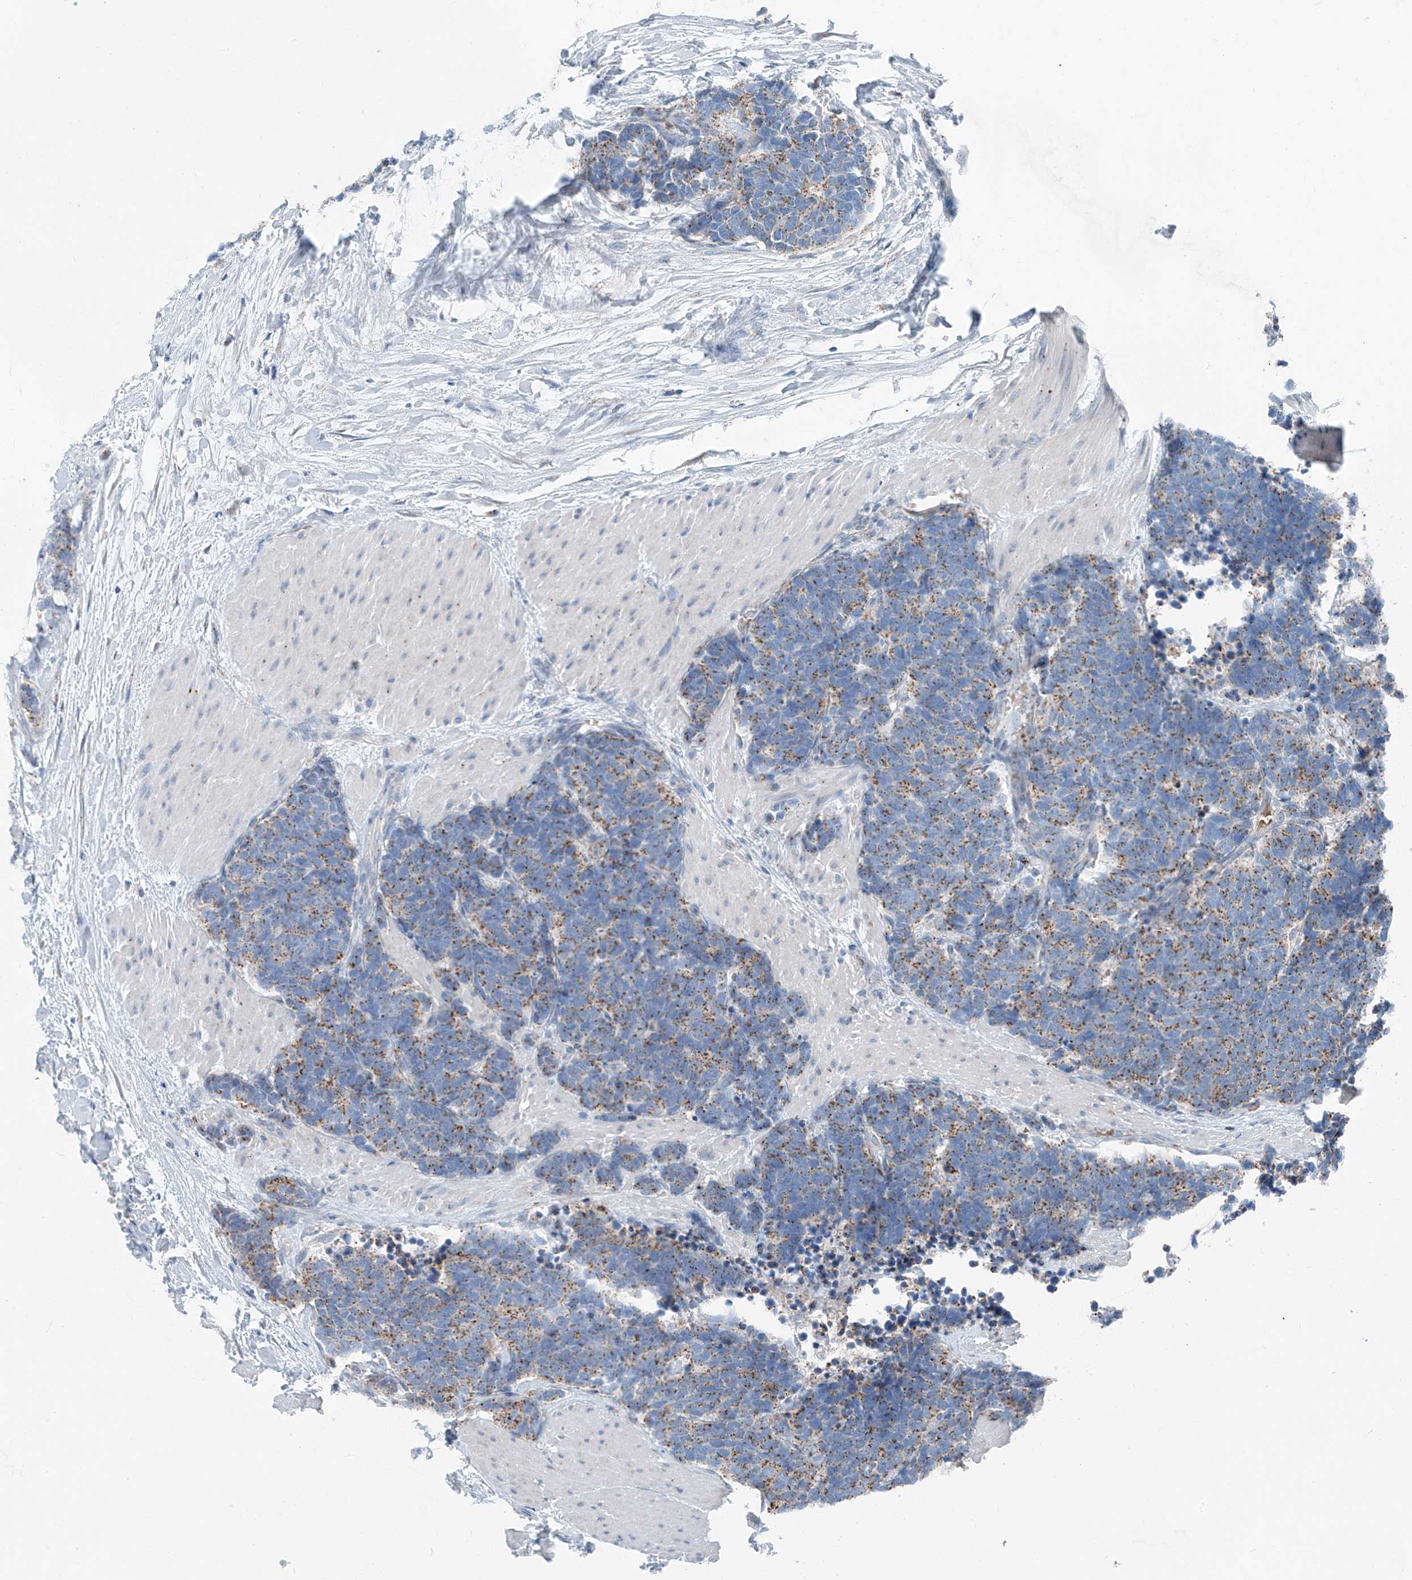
{"staining": {"intensity": "moderate", "quantity": ">75%", "location": "cytoplasmic/membranous"}, "tissue": "carcinoid", "cell_type": "Tumor cells", "image_type": "cancer", "snomed": [{"axis": "morphology", "description": "Carcinoma, NOS"}, {"axis": "morphology", "description": "Carcinoid, malignant, NOS"}, {"axis": "topography", "description": "Urinary bladder"}], "caption": "A brown stain highlights moderate cytoplasmic/membranous positivity of a protein in human carcinoid tumor cells. (IHC, brightfield microscopy, high magnification).", "gene": "CHMP2B", "patient": {"sex": "male", "age": 57}}